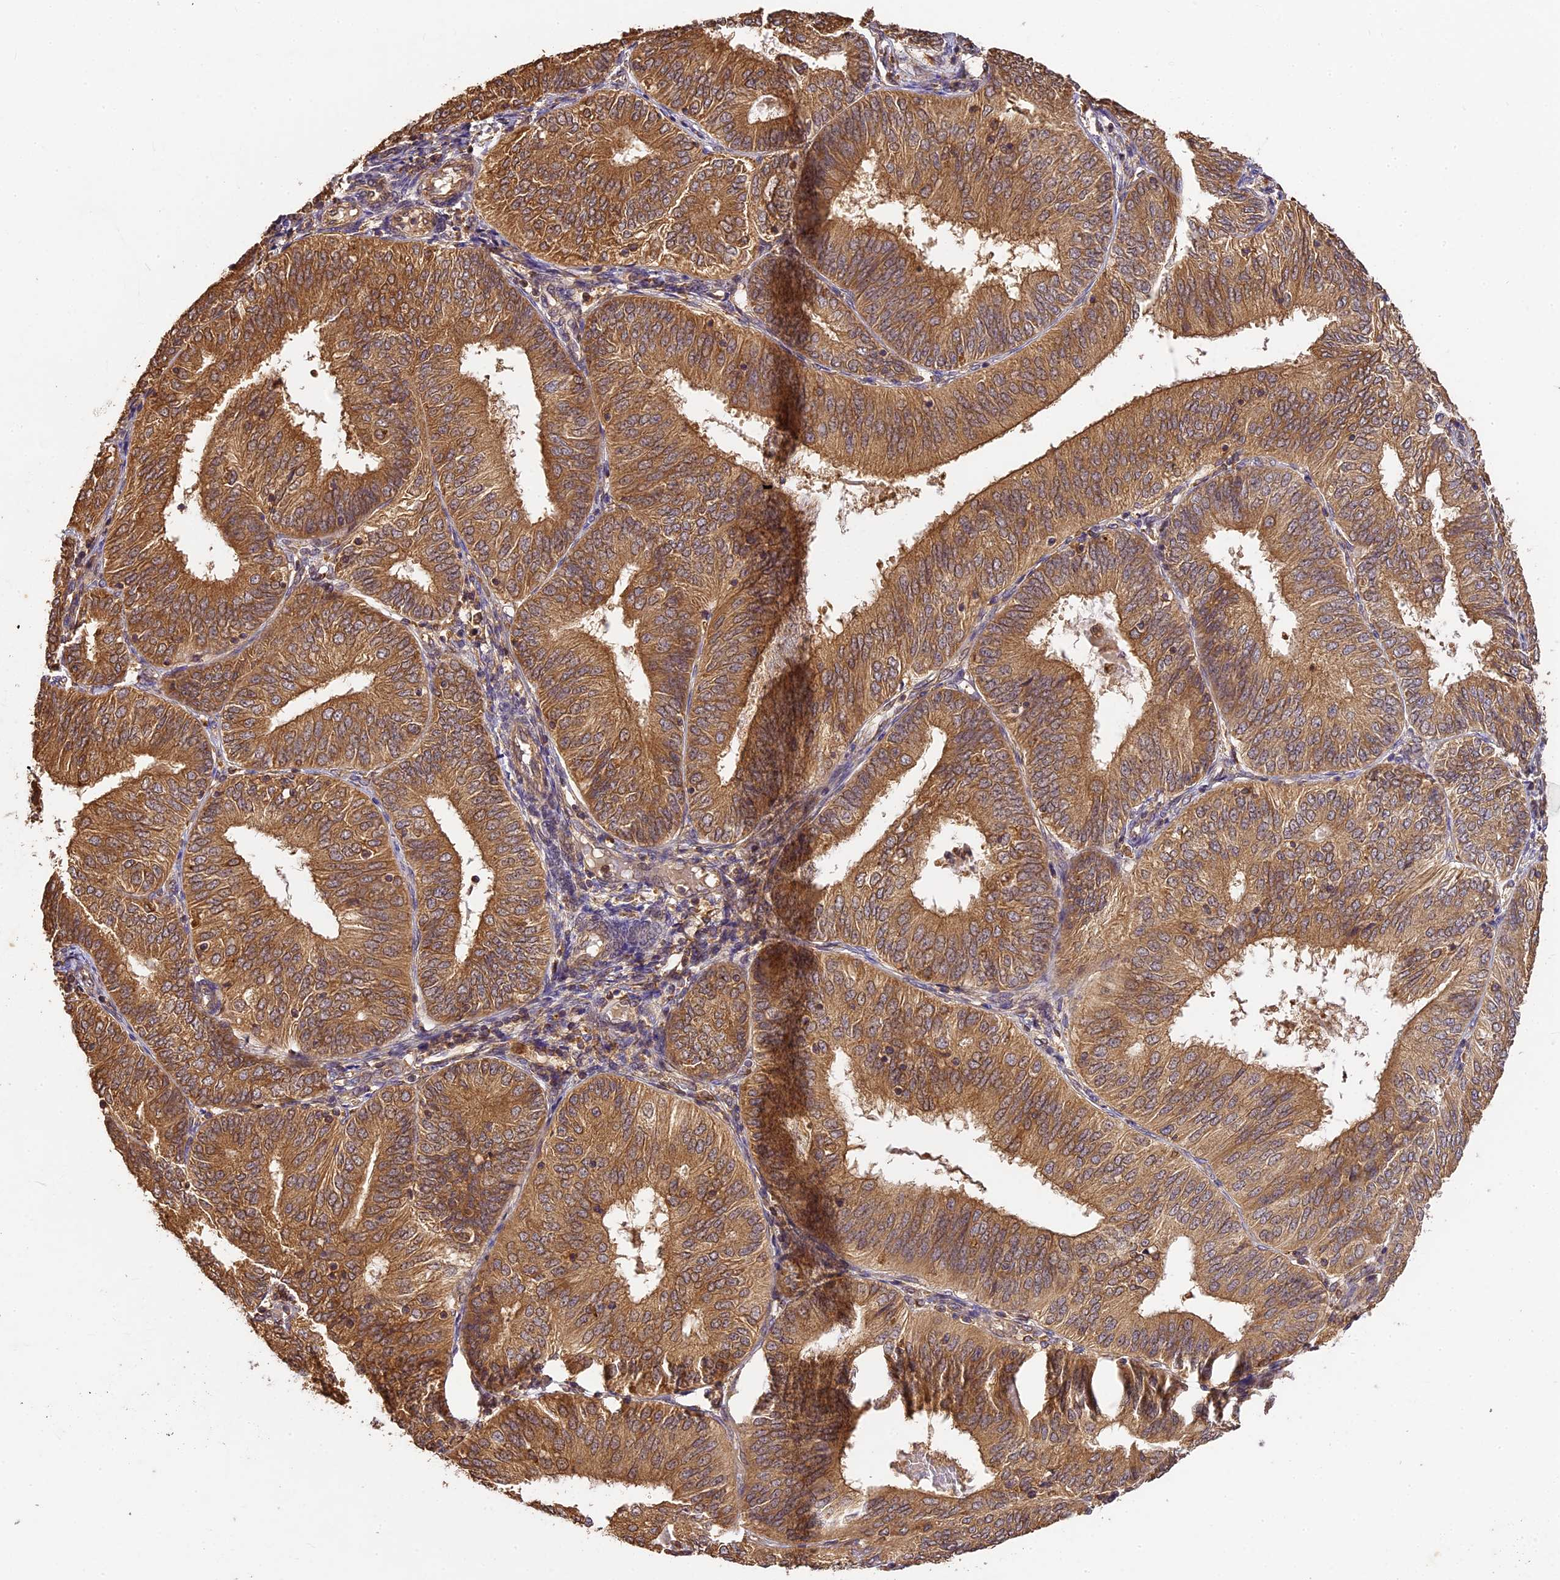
{"staining": {"intensity": "moderate", "quantity": ">75%", "location": "cytoplasmic/membranous"}, "tissue": "endometrial cancer", "cell_type": "Tumor cells", "image_type": "cancer", "snomed": [{"axis": "morphology", "description": "Adenocarcinoma, NOS"}, {"axis": "topography", "description": "Endometrium"}], "caption": "Human endometrial cancer stained with a protein marker reveals moderate staining in tumor cells.", "gene": "BRAP", "patient": {"sex": "female", "age": 58}}